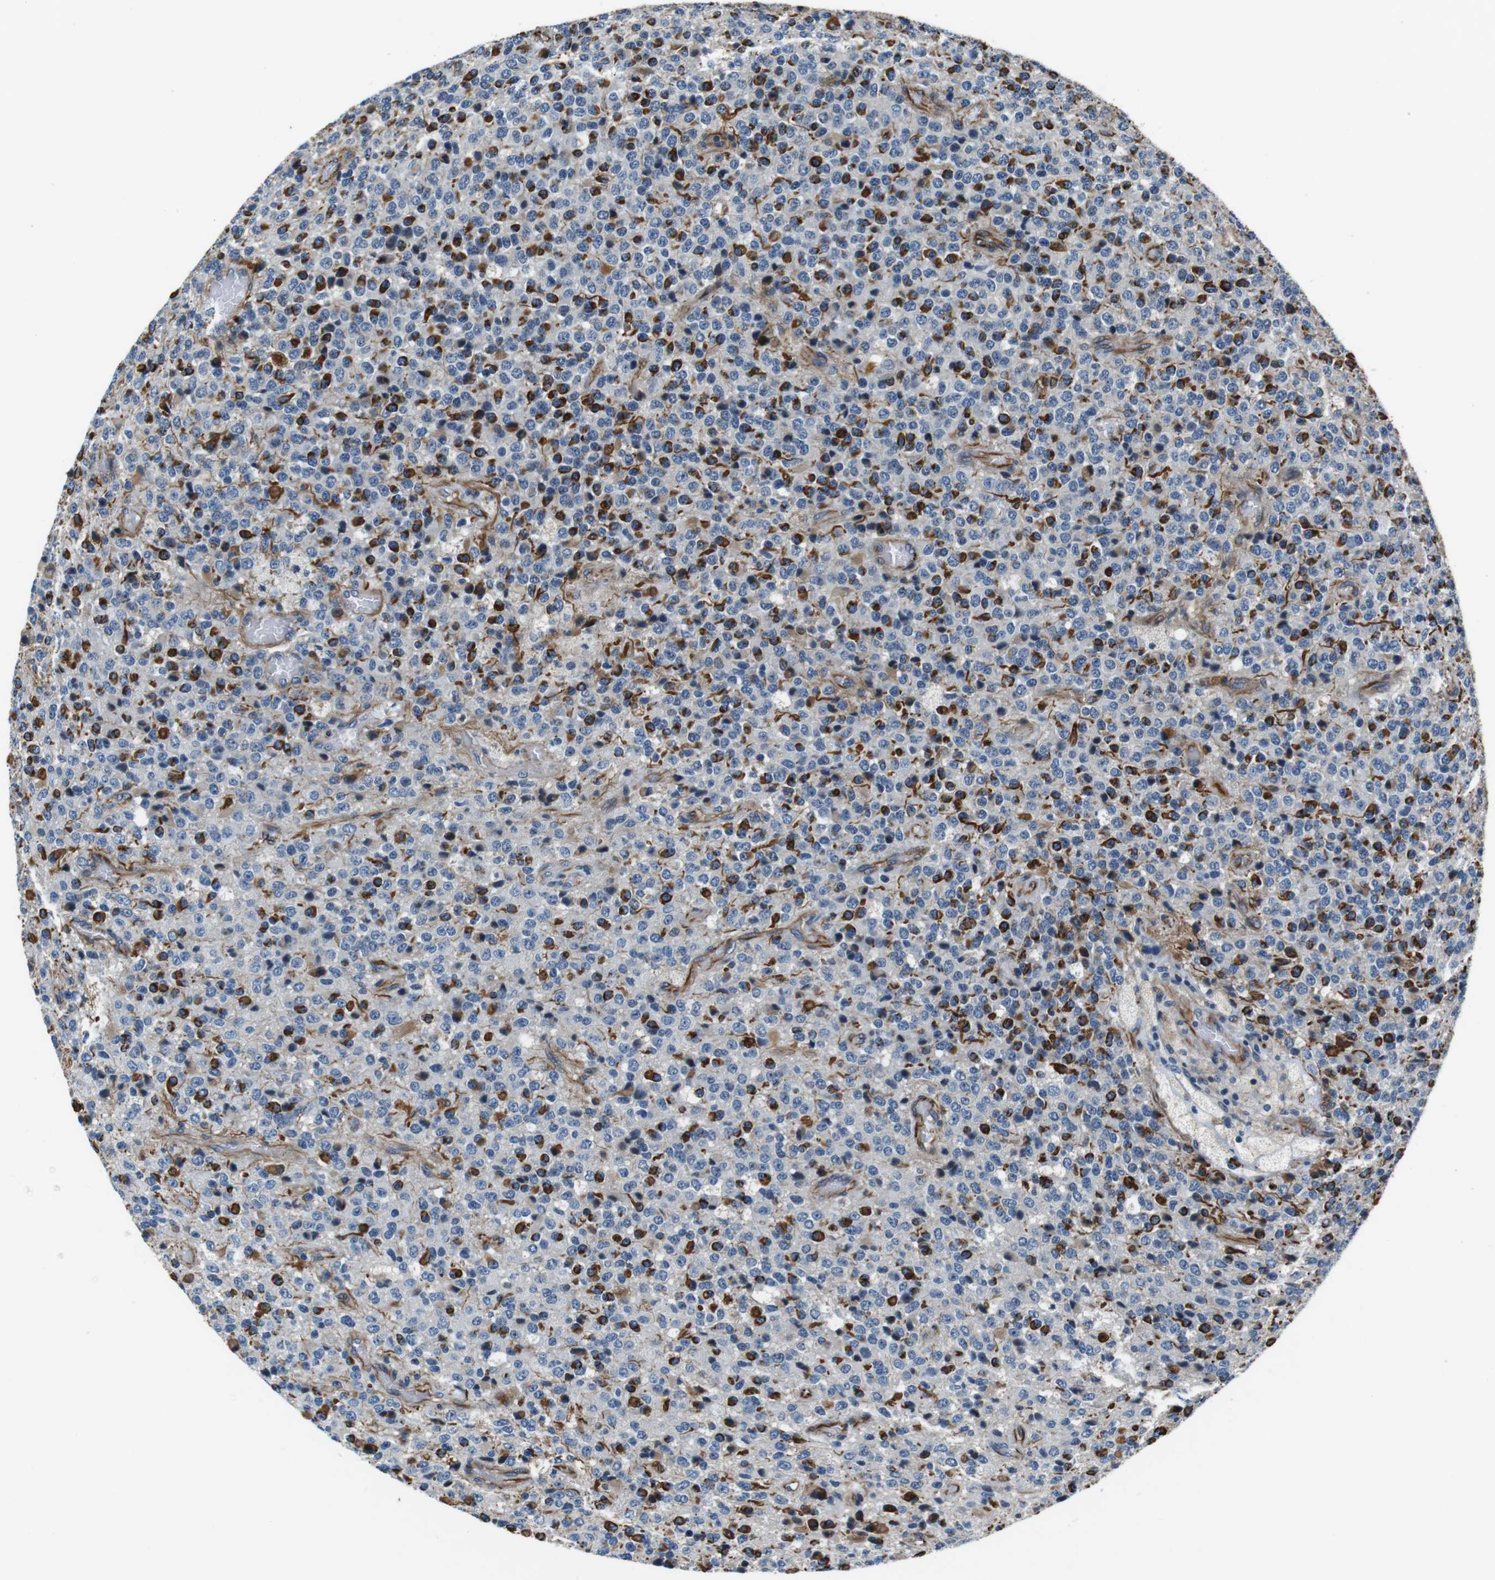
{"staining": {"intensity": "strong", "quantity": "25%-75%", "location": "cytoplasmic/membranous"}, "tissue": "glioma", "cell_type": "Tumor cells", "image_type": "cancer", "snomed": [{"axis": "morphology", "description": "Glioma, malignant, High grade"}, {"axis": "topography", "description": "pancreas cauda"}], "caption": "The micrograph exhibits immunohistochemical staining of glioma. There is strong cytoplasmic/membranous staining is present in approximately 25%-75% of tumor cells.", "gene": "LRRC49", "patient": {"sex": "male", "age": 60}}